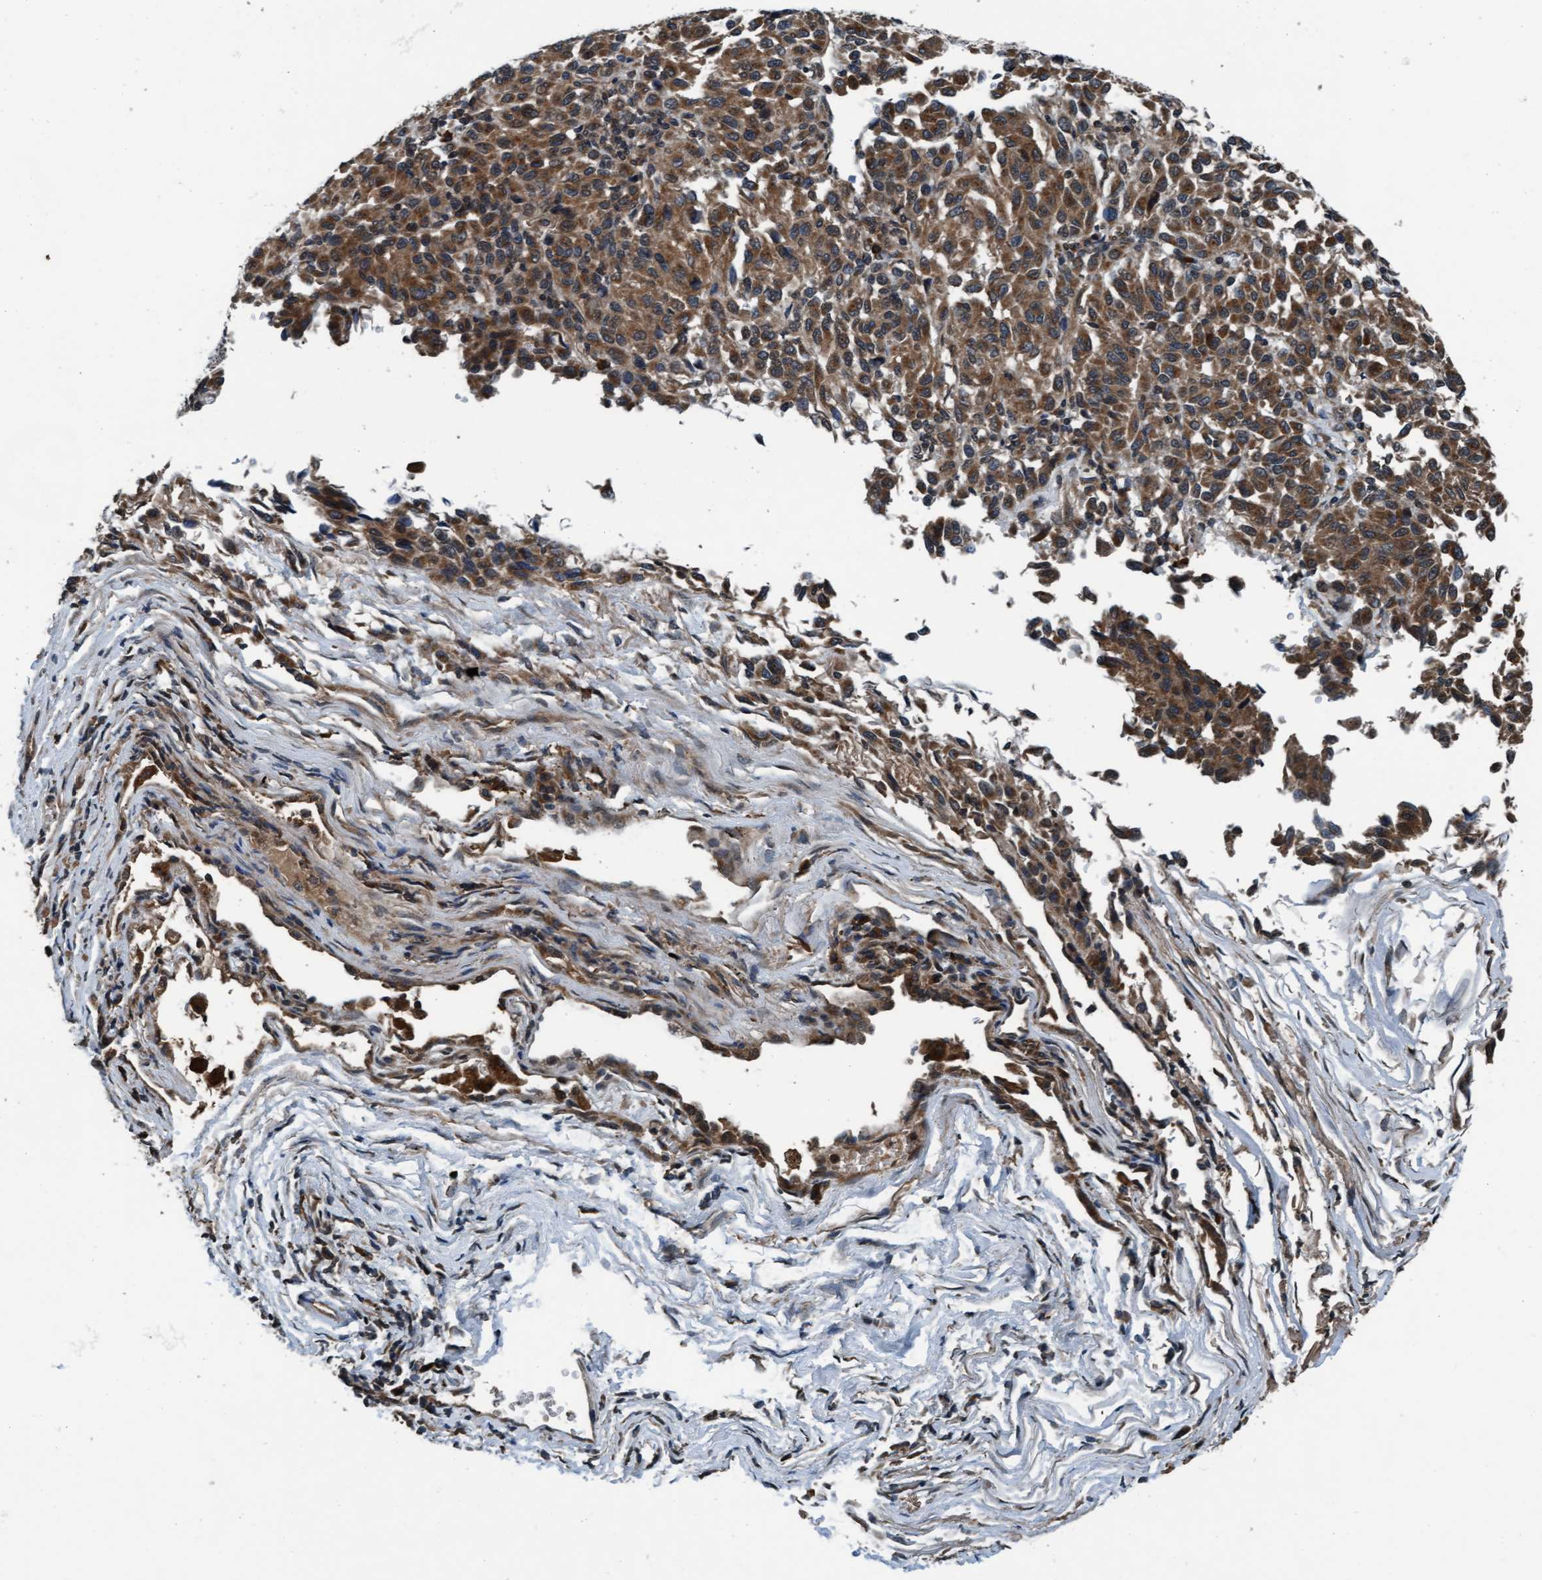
{"staining": {"intensity": "moderate", "quantity": ">75%", "location": "cytoplasmic/membranous"}, "tissue": "melanoma", "cell_type": "Tumor cells", "image_type": "cancer", "snomed": [{"axis": "morphology", "description": "Malignant melanoma, Metastatic site"}, {"axis": "topography", "description": "Lung"}], "caption": "Immunohistochemical staining of human melanoma reveals medium levels of moderate cytoplasmic/membranous protein positivity in approximately >75% of tumor cells.", "gene": "WASF1", "patient": {"sex": "male", "age": 64}}